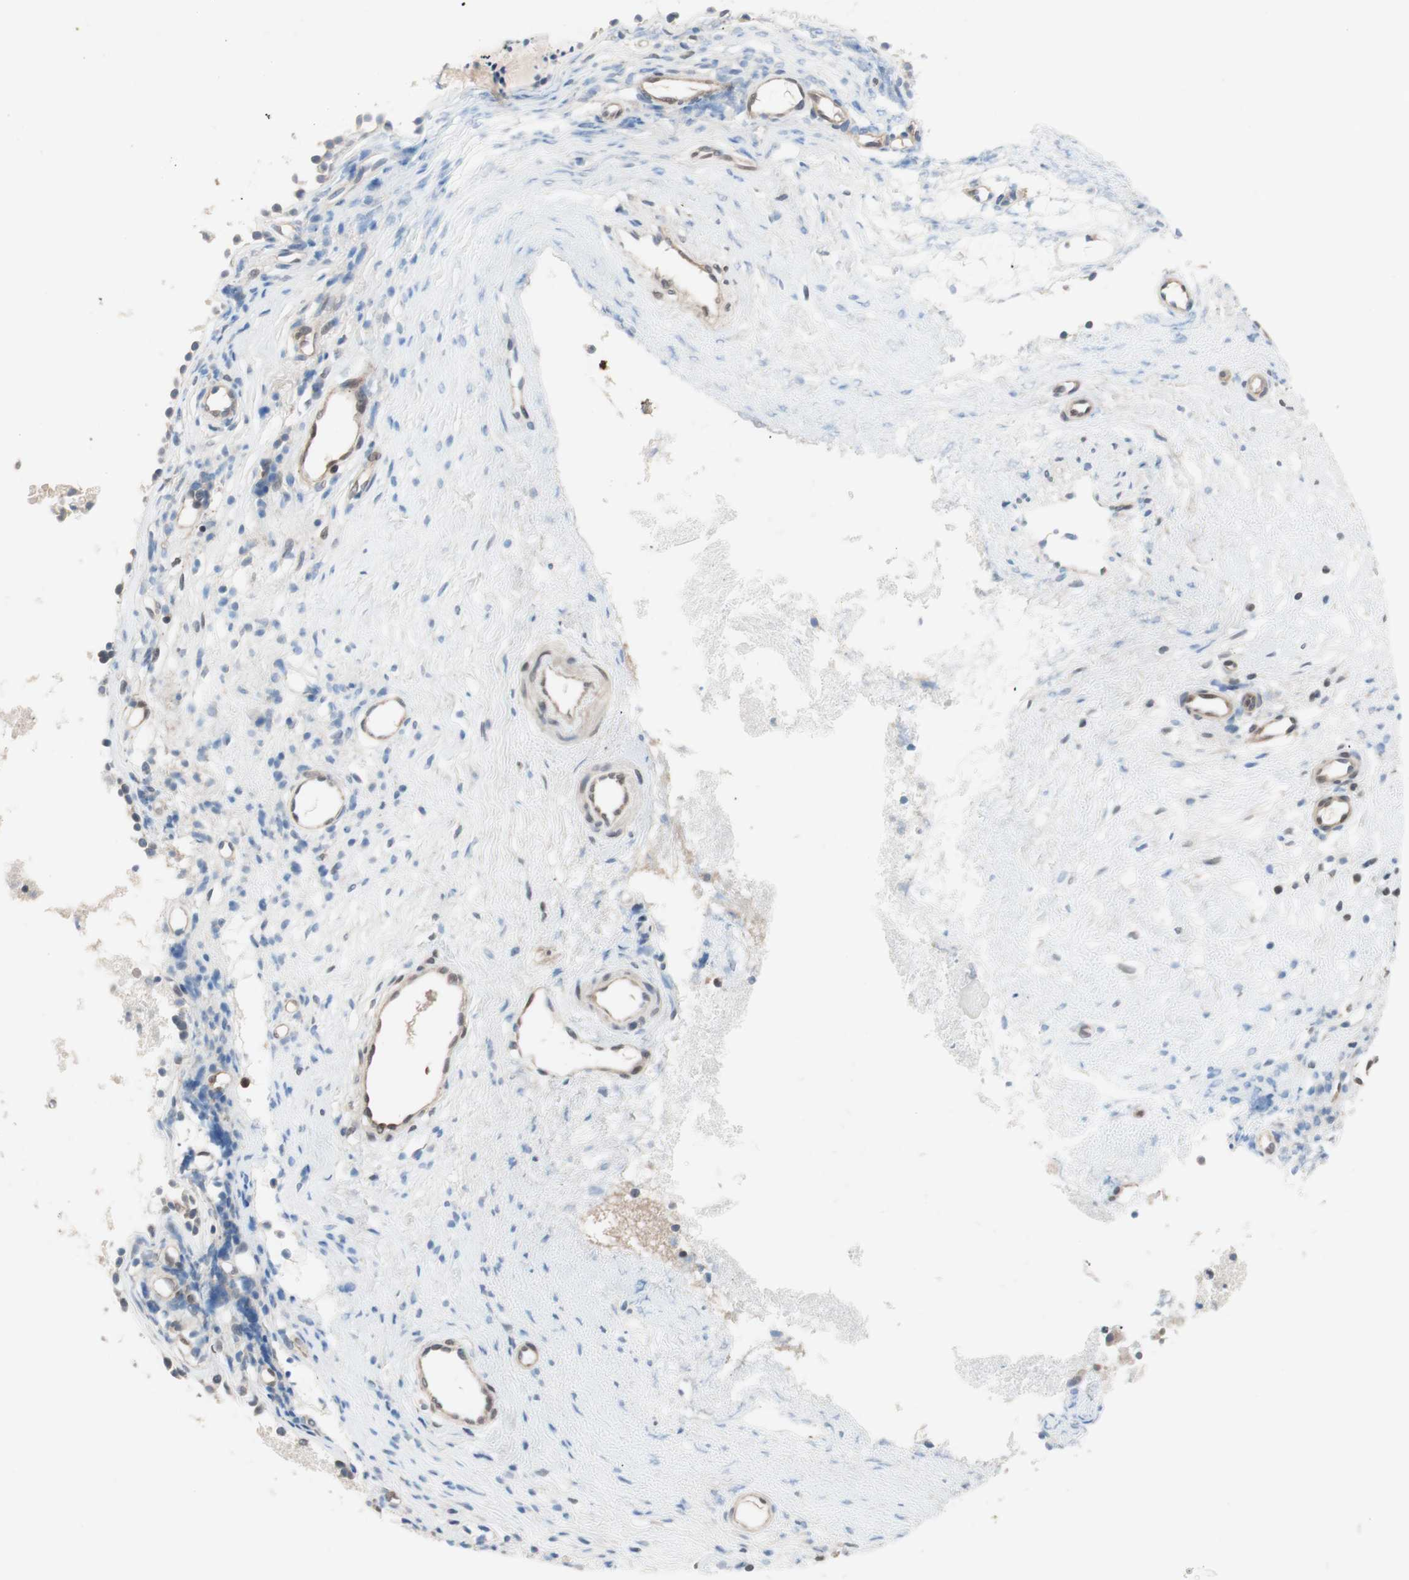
{"staining": {"intensity": "weak", "quantity": ">75%", "location": "cytoplasmic/membranous"}, "tissue": "nasopharynx", "cell_type": "Respiratory epithelial cells", "image_type": "normal", "snomed": [{"axis": "morphology", "description": "Normal tissue, NOS"}, {"axis": "topography", "description": "Nasopharynx"}], "caption": "The photomicrograph demonstrates staining of unremarkable nasopharynx, revealing weak cytoplasmic/membranous protein positivity (brown color) within respiratory epithelial cells. Immunohistochemistry stains the protein of interest in brown and the nuclei are stained blue.", "gene": "GALT", "patient": {"sex": "male", "age": 21}}